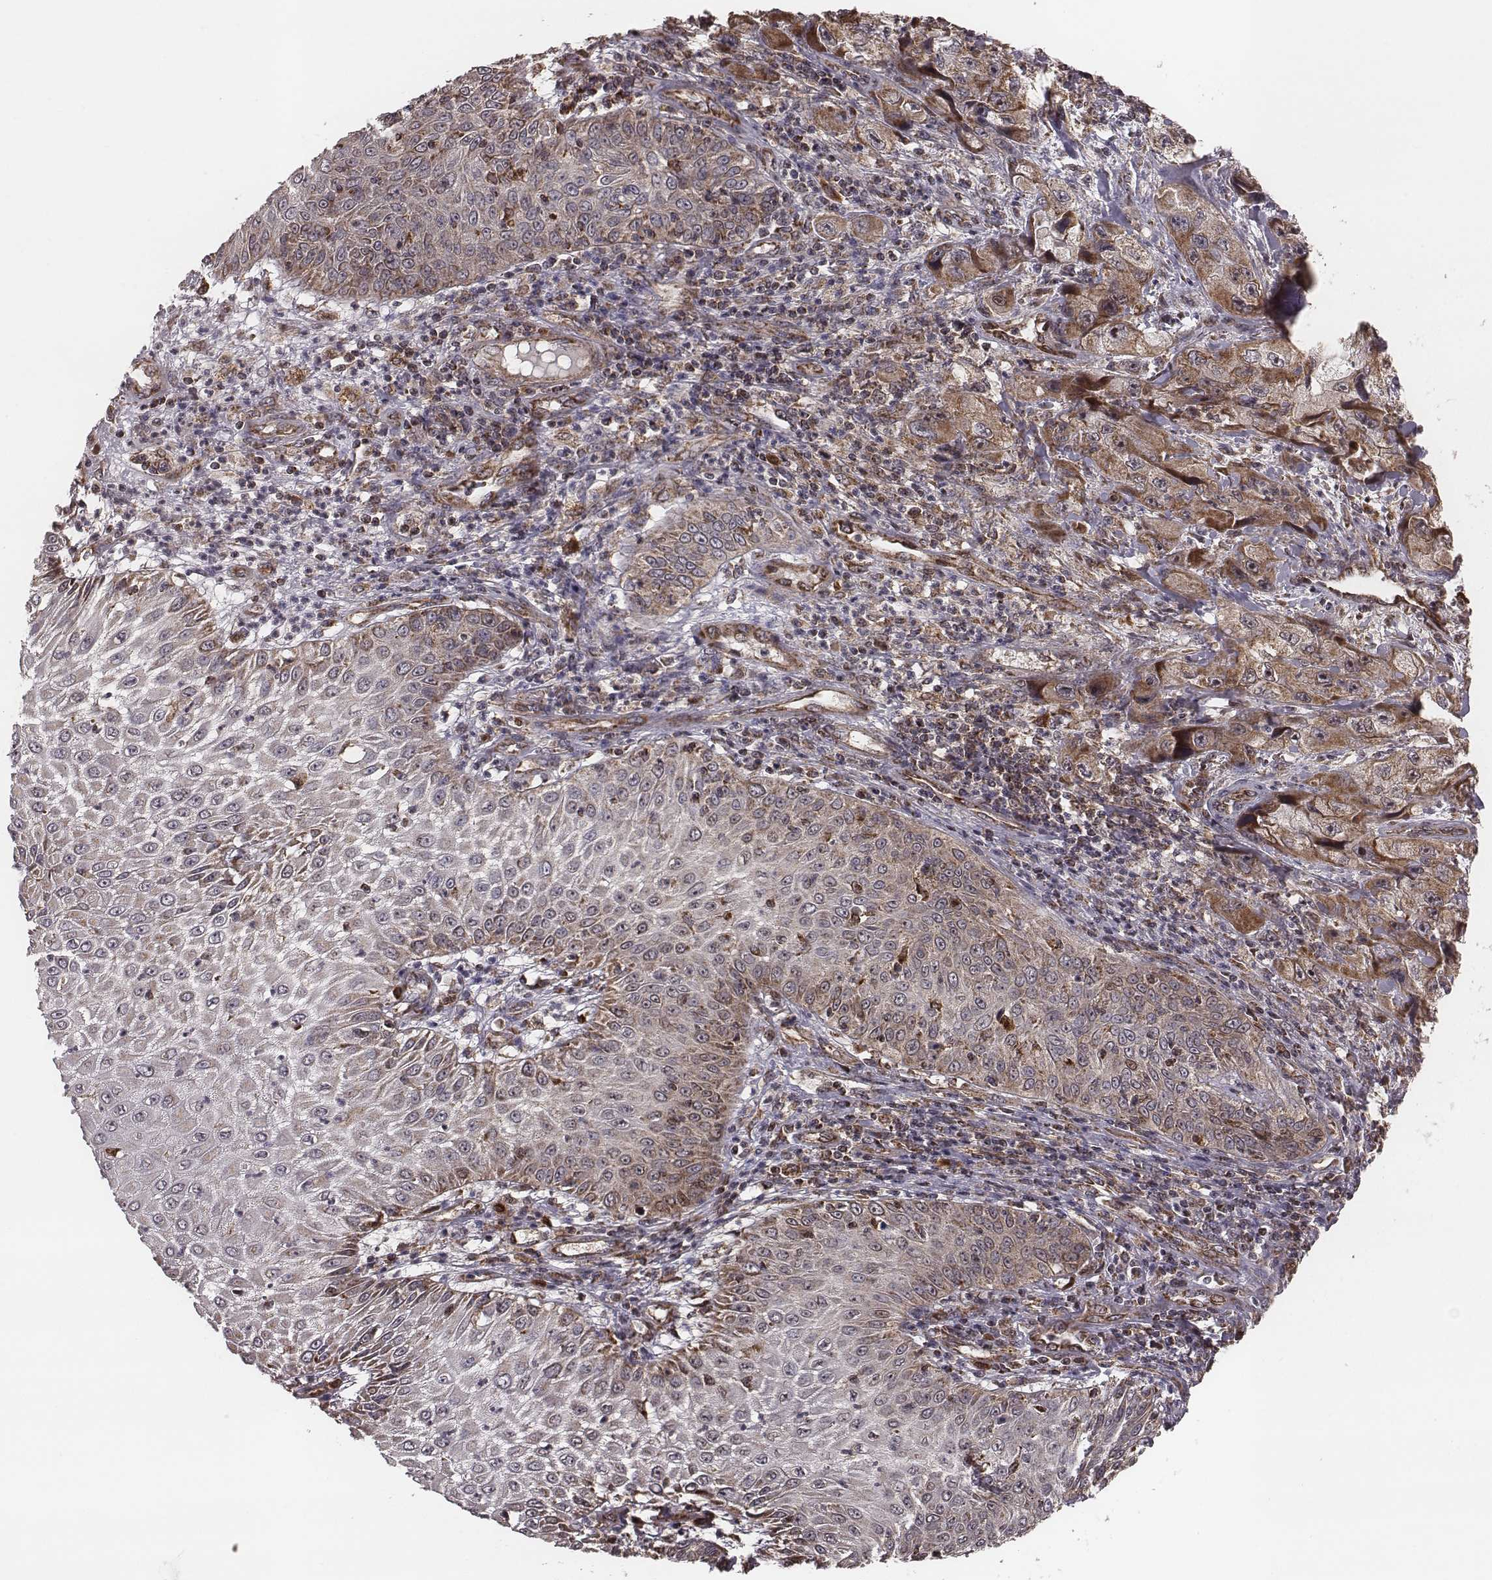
{"staining": {"intensity": "moderate", "quantity": "25%-75%", "location": "cytoplasmic/membranous"}, "tissue": "skin cancer", "cell_type": "Tumor cells", "image_type": "cancer", "snomed": [{"axis": "morphology", "description": "Squamous cell carcinoma, NOS"}, {"axis": "topography", "description": "Skin"}, {"axis": "topography", "description": "Subcutis"}], "caption": "This photomicrograph demonstrates skin squamous cell carcinoma stained with immunohistochemistry (IHC) to label a protein in brown. The cytoplasmic/membranous of tumor cells show moderate positivity for the protein. Nuclei are counter-stained blue.", "gene": "ZDHHC21", "patient": {"sex": "male", "age": 73}}